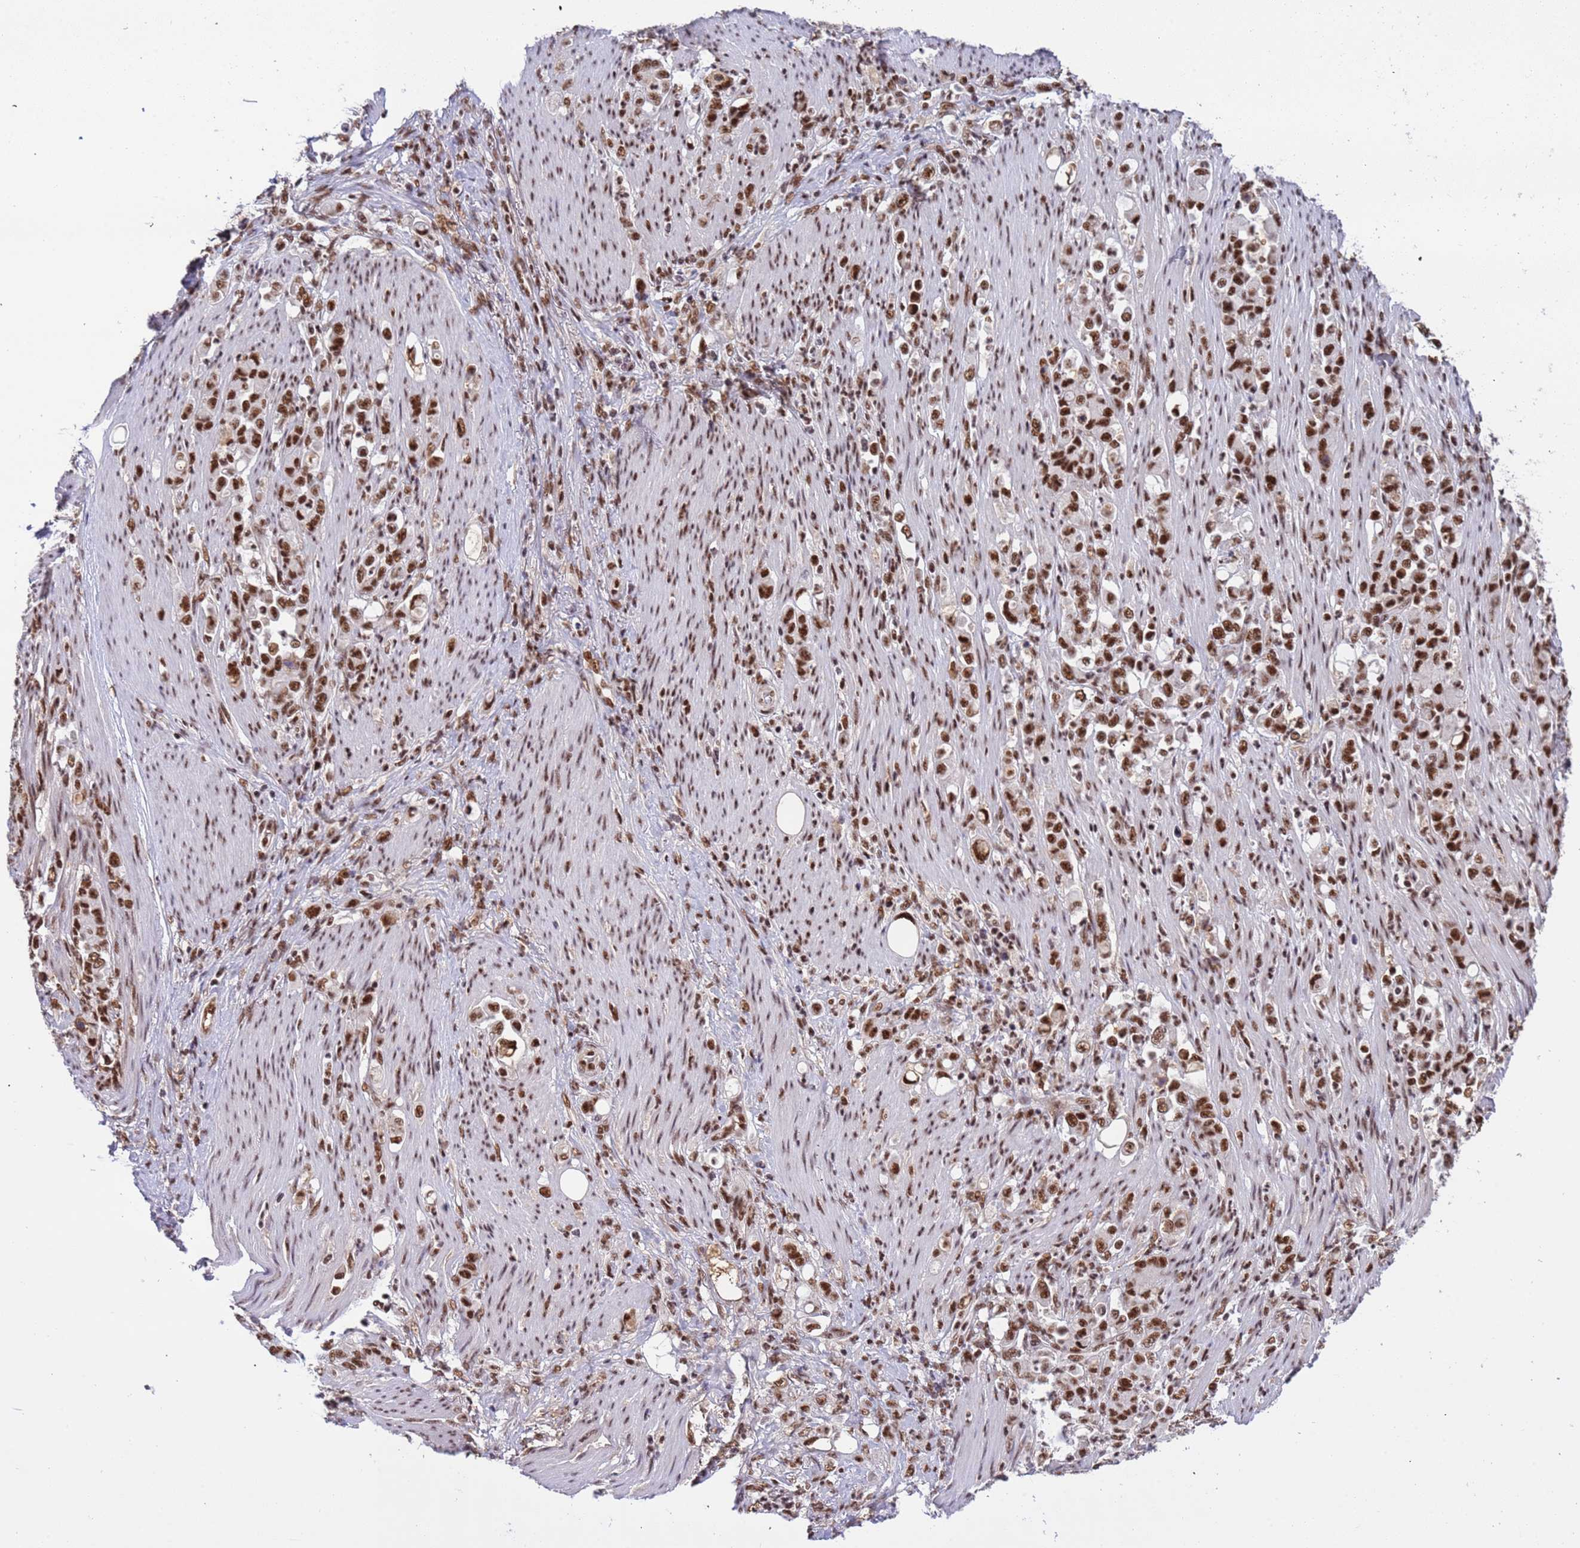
{"staining": {"intensity": "strong", "quantity": ">75%", "location": "nuclear"}, "tissue": "stomach cancer", "cell_type": "Tumor cells", "image_type": "cancer", "snomed": [{"axis": "morphology", "description": "Normal tissue, NOS"}, {"axis": "morphology", "description": "Adenocarcinoma, NOS"}, {"axis": "topography", "description": "Stomach"}], "caption": "Stomach cancer stained with DAB IHC exhibits high levels of strong nuclear positivity in about >75% of tumor cells.", "gene": "SRRT", "patient": {"sex": "female", "age": 79}}